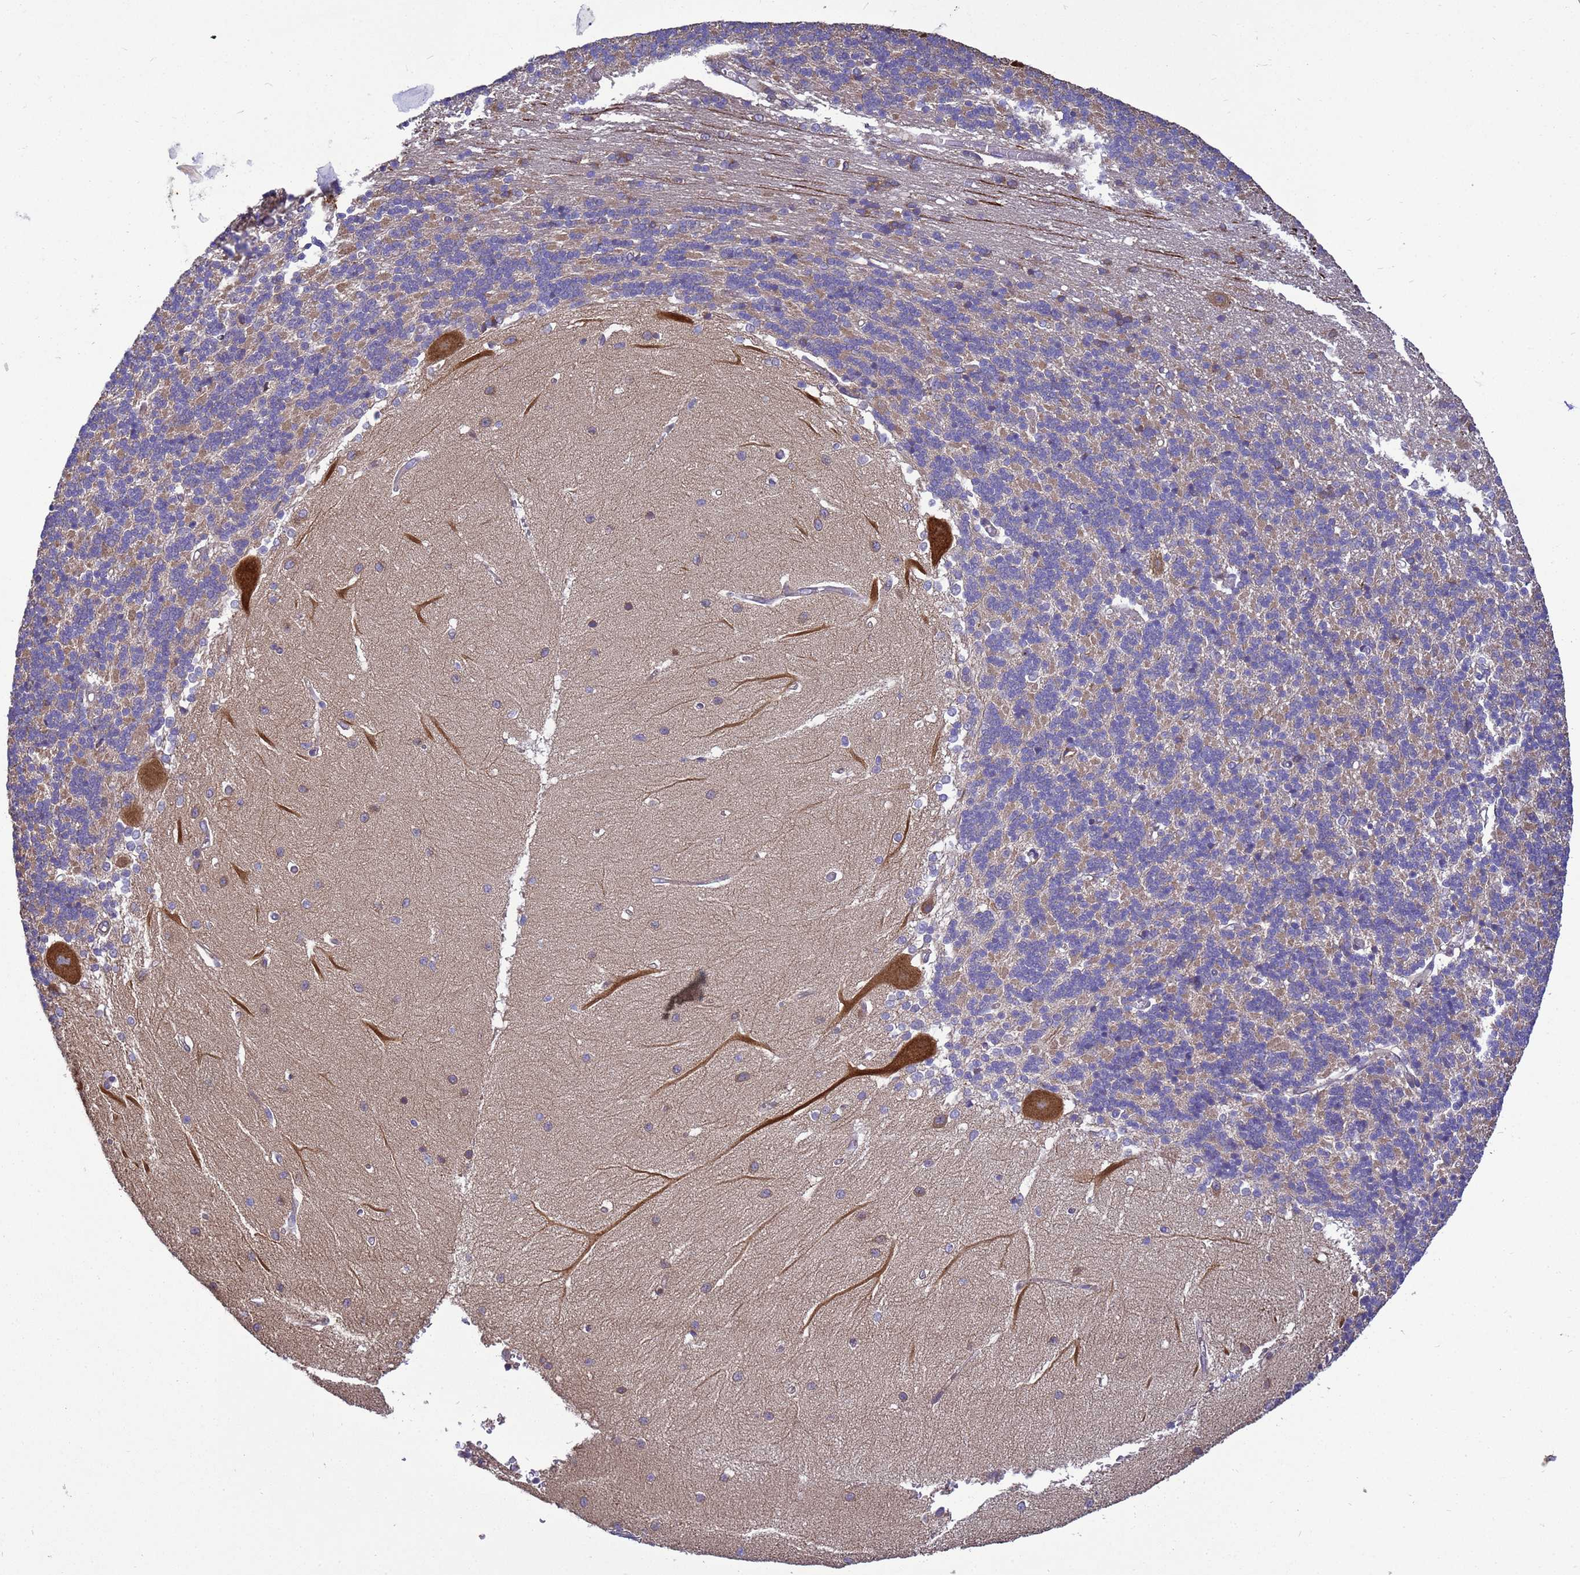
{"staining": {"intensity": "weak", "quantity": "25%-75%", "location": "cytoplasmic/membranous"}, "tissue": "cerebellum", "cell_type": "Cells in granular layer", "image_type": "normal", "snomed": [{"axis": "morphology", "description": "Normal tissue, NOS"}, {"axis": "topography", "description": "Cerebellum"}], "caption": "Brown immunohistochemical staining in benign cerebellum shows weak cytoplasmic/membranous staining in approximately 25%-75% of cells in granular layer. The staining was performed using DAB (3,3'-diaminobenzidine), with brown indicating positive protein expression. Nuclei are stained blue with hematoxylin.", "gene": "BECN1", "patient": {"sex": "male", "age": 37}}